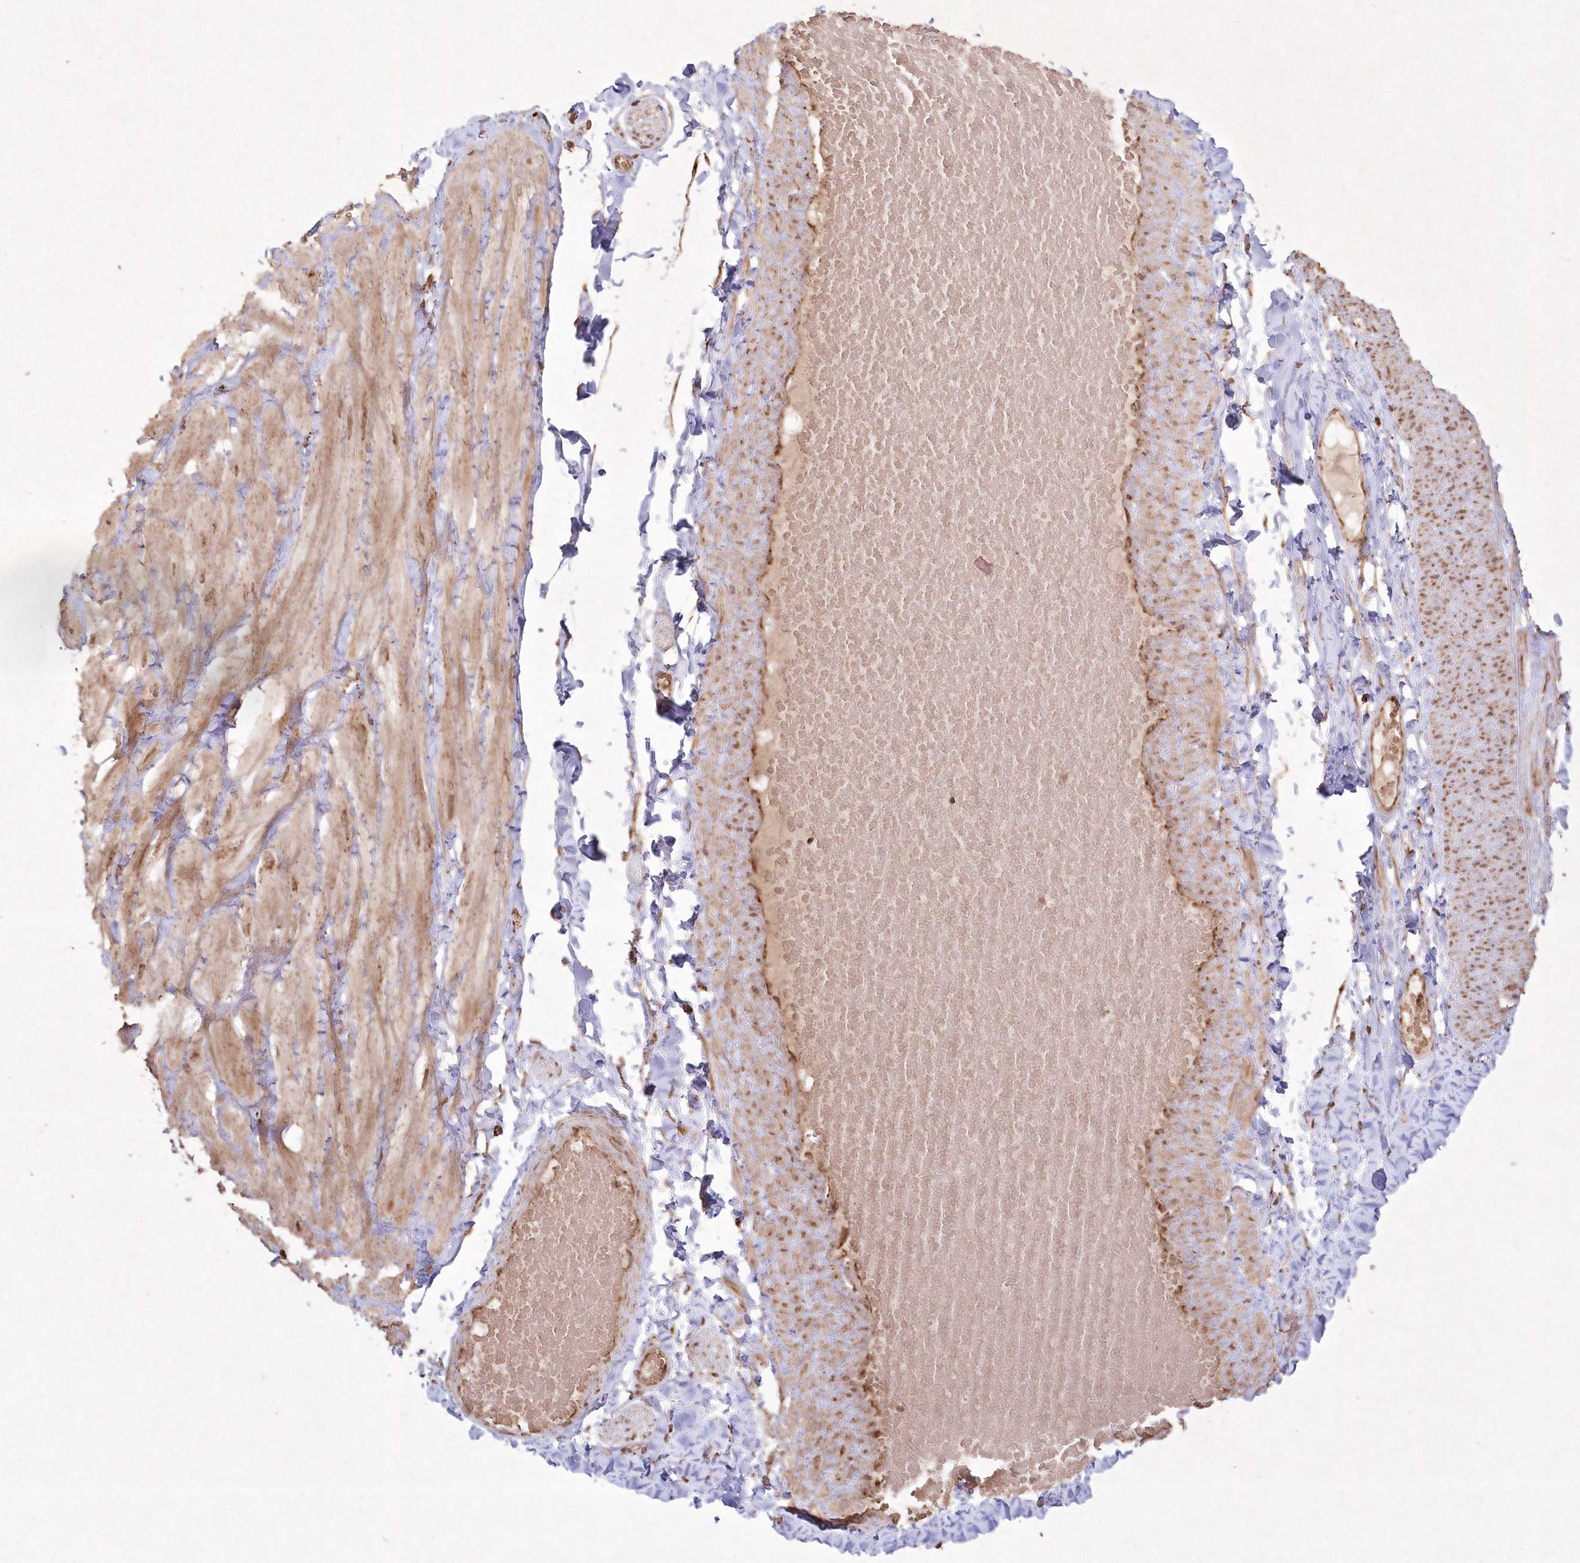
{"staining": {"intensity": "moderate", "quantity": ">75%", "location": "cytoplasmic/membranous,nuclear"}, "tissue": "adipose tissue", "cell_type": "Adipocytes", "image_type": "normal", "snomed": [{"axis": "morphology", "description": "Normal tissue, NOS"}, {"axis": "topography", "description": "Adipose tissue"}, {"axis": "topography", "description": "Vascular tissue"}, {"axis": "topography", "description": "Peripheral nerve tissue"}], "caption": "The image exhibits immunohistochemical staining of normal adipose tissue. There is moderate cytoplasmic/membranous,nuclear positivity is identified in about >75% of adipocytes.", "gene": "LRPPRC", "patient": {"sex": "male", "age": 25}}